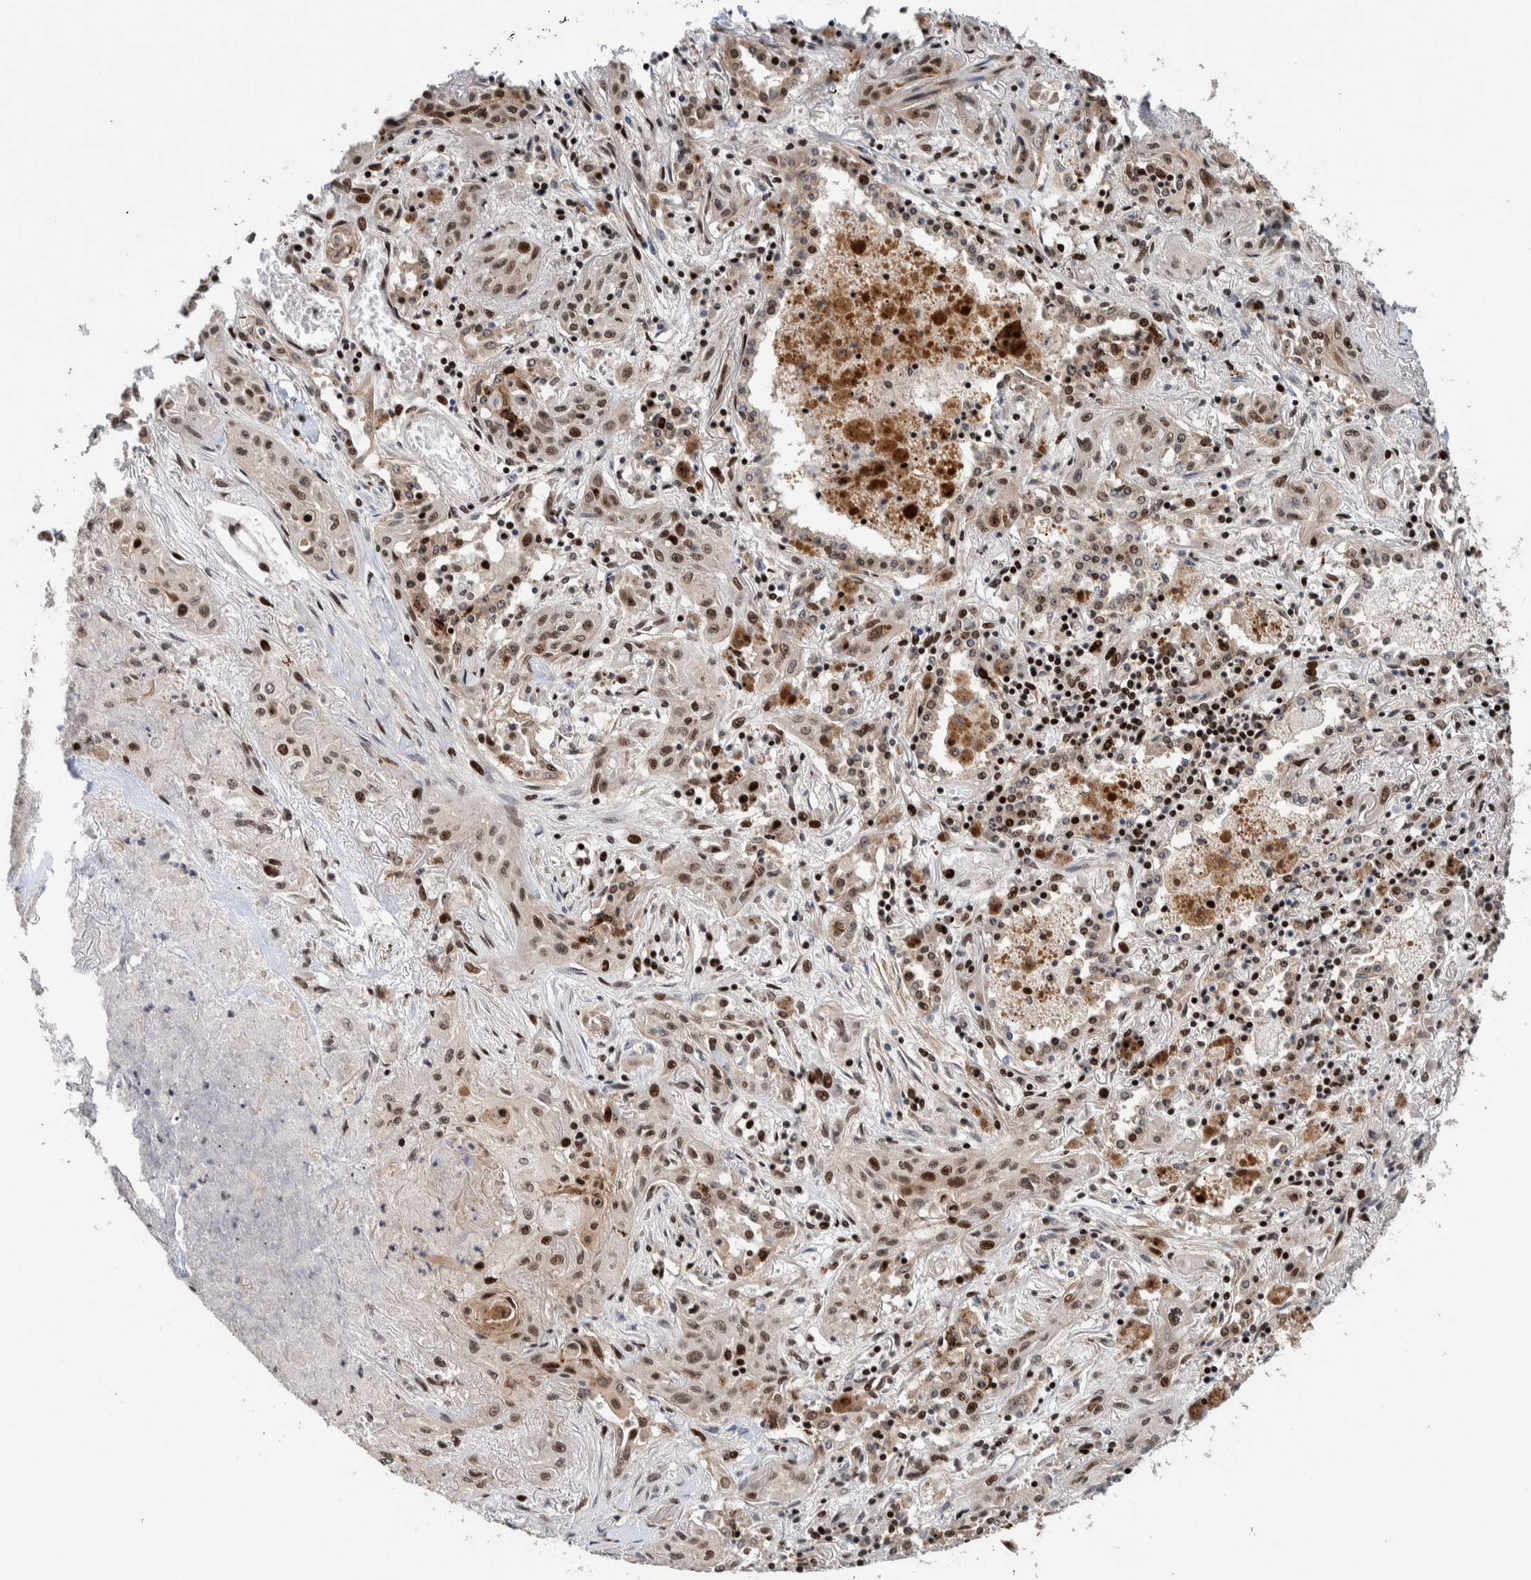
{"staining": {"intensity": "moderate", "quantity": ">75%", "location": "nuclear"}, "tissue": "lung cancer", "cell_type": "Tumor cells", "image_type": "cancer", "snomed": [{"axis": "morphology", "description": "Squamous cell carcinoma, NOS"}, {"axis": "topography", "description": "Lung"}], "caption": "Tumor cells show medium levels of moderate nuclear expression in about >75% of cells in lung cancer. The protein is shown in brown color, while the nuclei are stained blue.", "gene": "CHD4", "patient": {"sex": "female", "age": 47}}